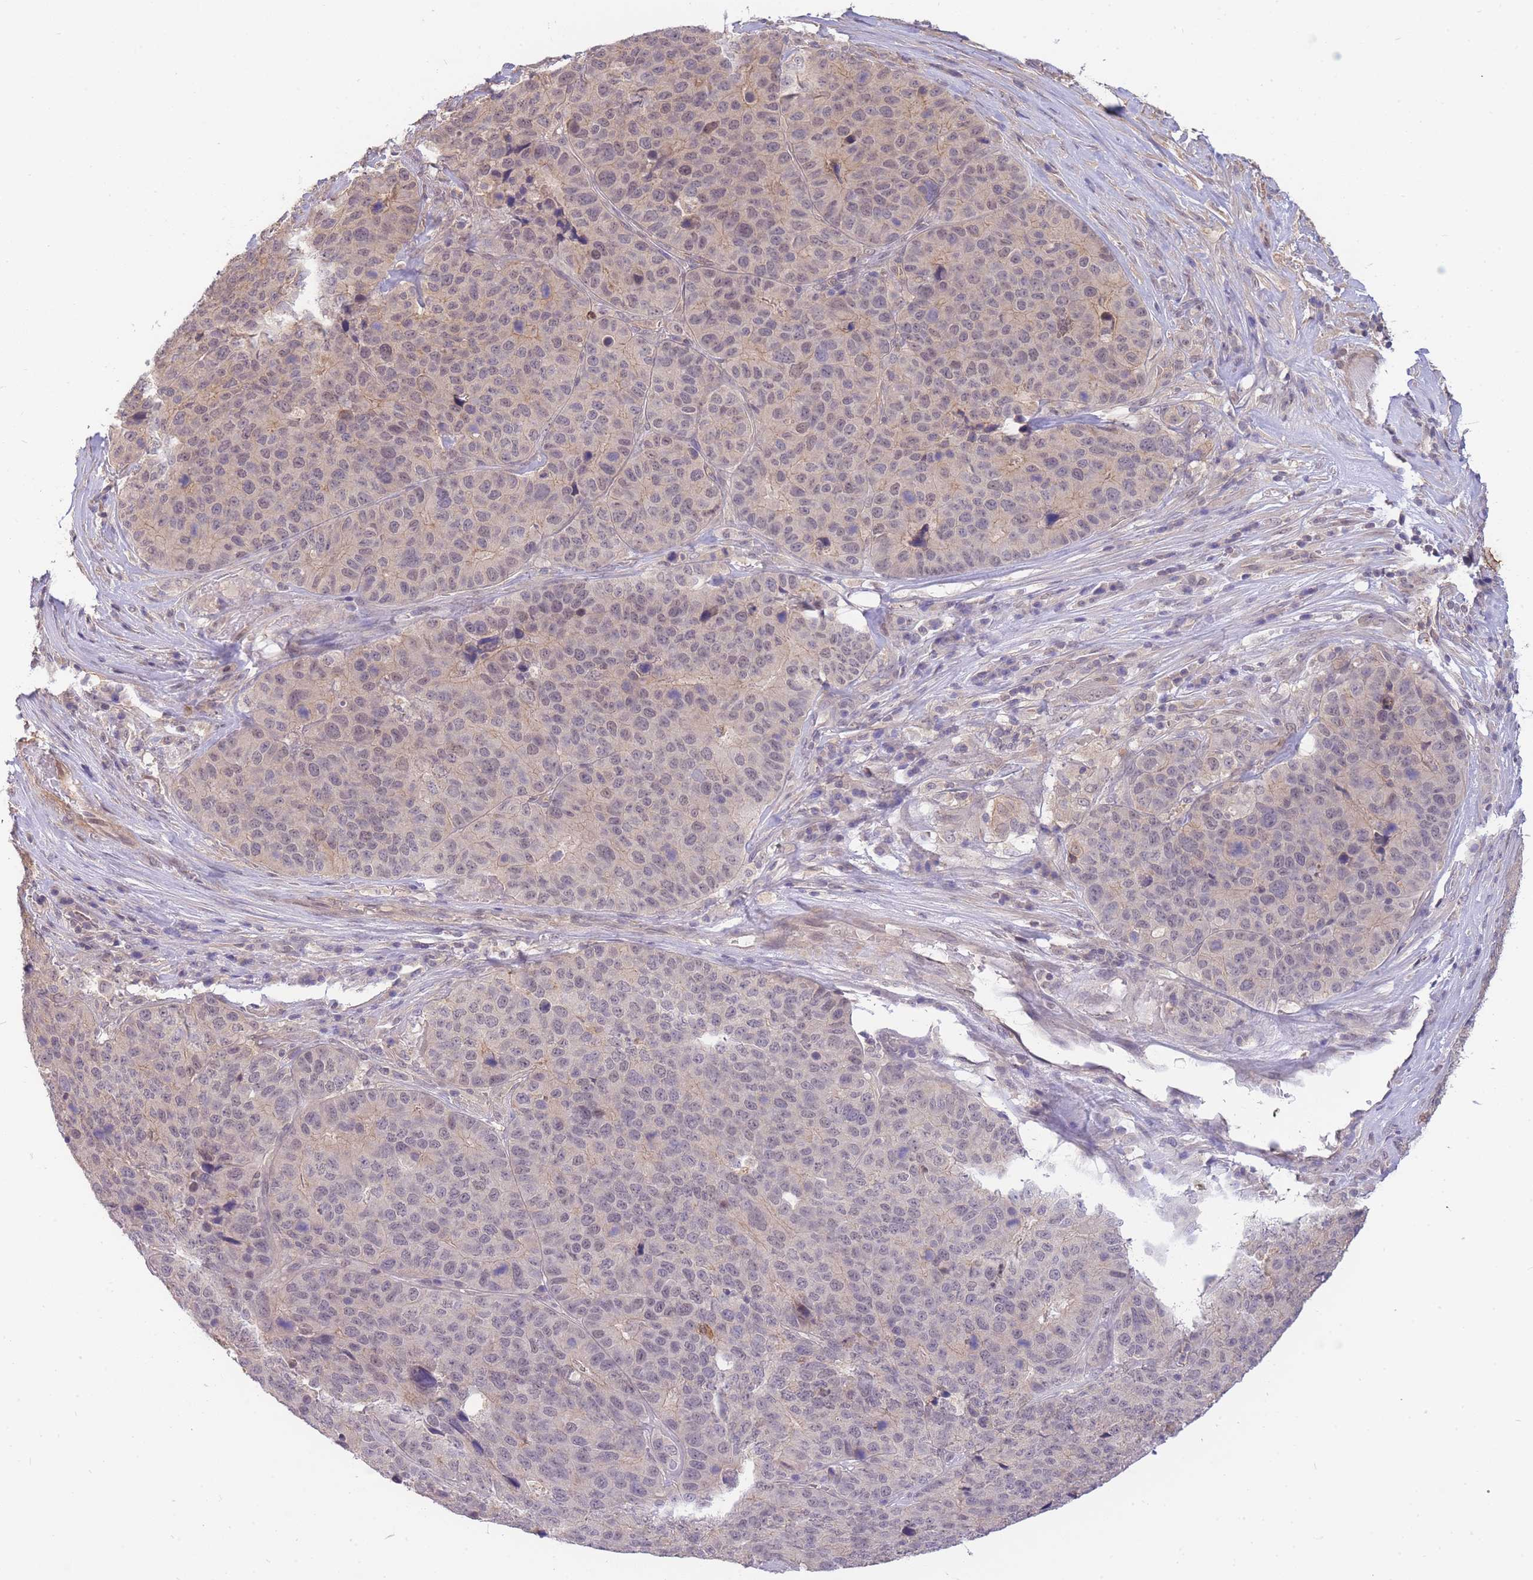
{"staining": {"intensity": "weak", "quantity": "<25%", "location": "nuclear"}, "tissue": "stomach cancer", "cell_type": "Tumor cells", "image_type": "cancer", "snomed": [{"axis": "morphology", "description": "Adenocarcinoma, NOS"}, {"axis": "topography", "description": "Stomach"}], "caption": "An immunohistochemistry histopathology image of adenocarcinoma (stomach) is shown. There is no staining in tumor cells of adenocarcinoma (stomach).", "gene": "SMC6", "patient": {"sex": "male", "age": 71}}